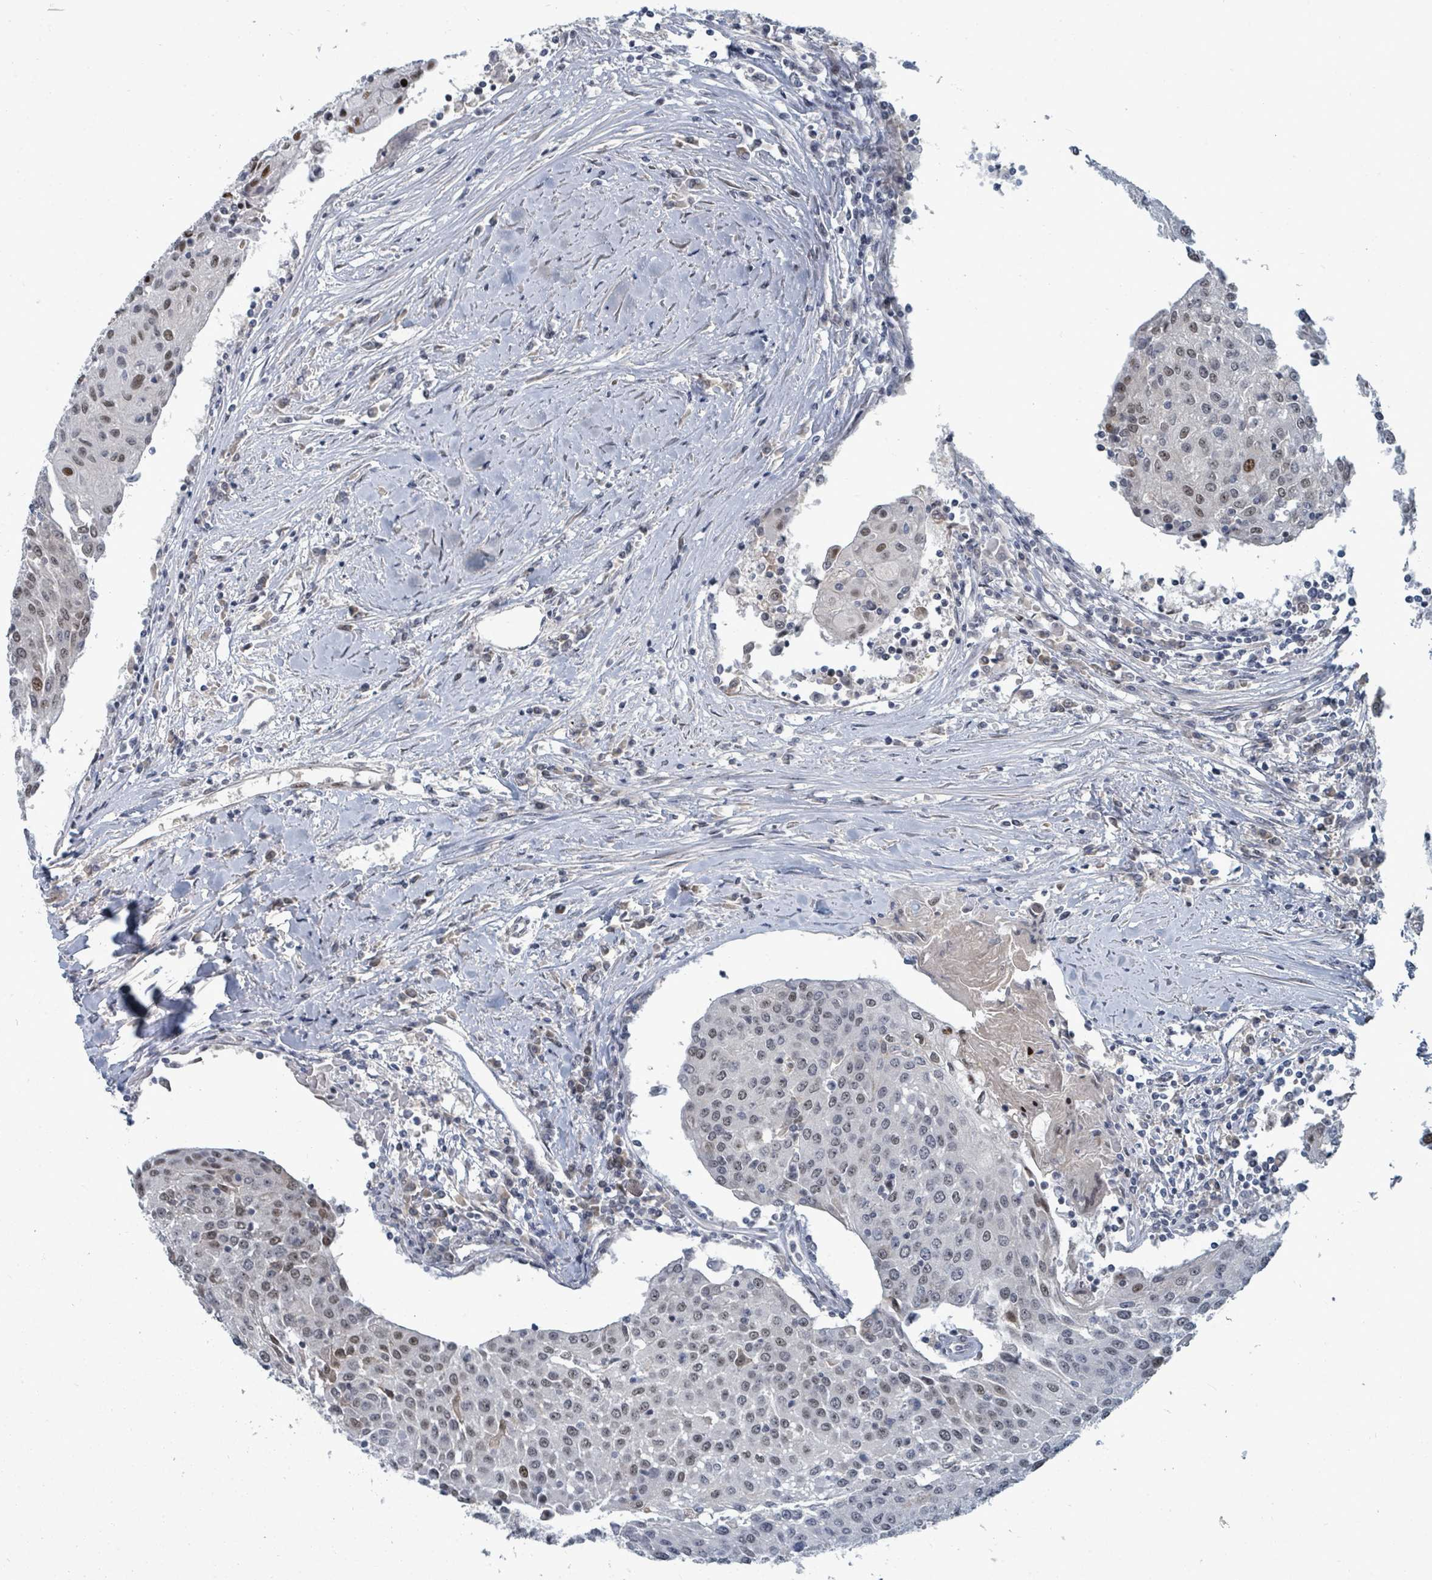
{"staining": {"intensity": "moderate", "quantity": "25%-75%", "location": "nuclear"}, "tissue": "urothelial cancer", "cell_type": "Tumor cells", "image_type": "cancer", "snomed": [{"axis": "morphology", "description": "Urothelial carcinoma, High grade"}, {"axis": "topography", "description": "Urinary bladder"}], "caption": "A medium amount of moderate nuclear expression is present in about 25%-75% of tumor cells in high-grade urothelial carcinoma tissue.", "gene": "UCK1", "patient": {"sex": "female", "age": 85}}